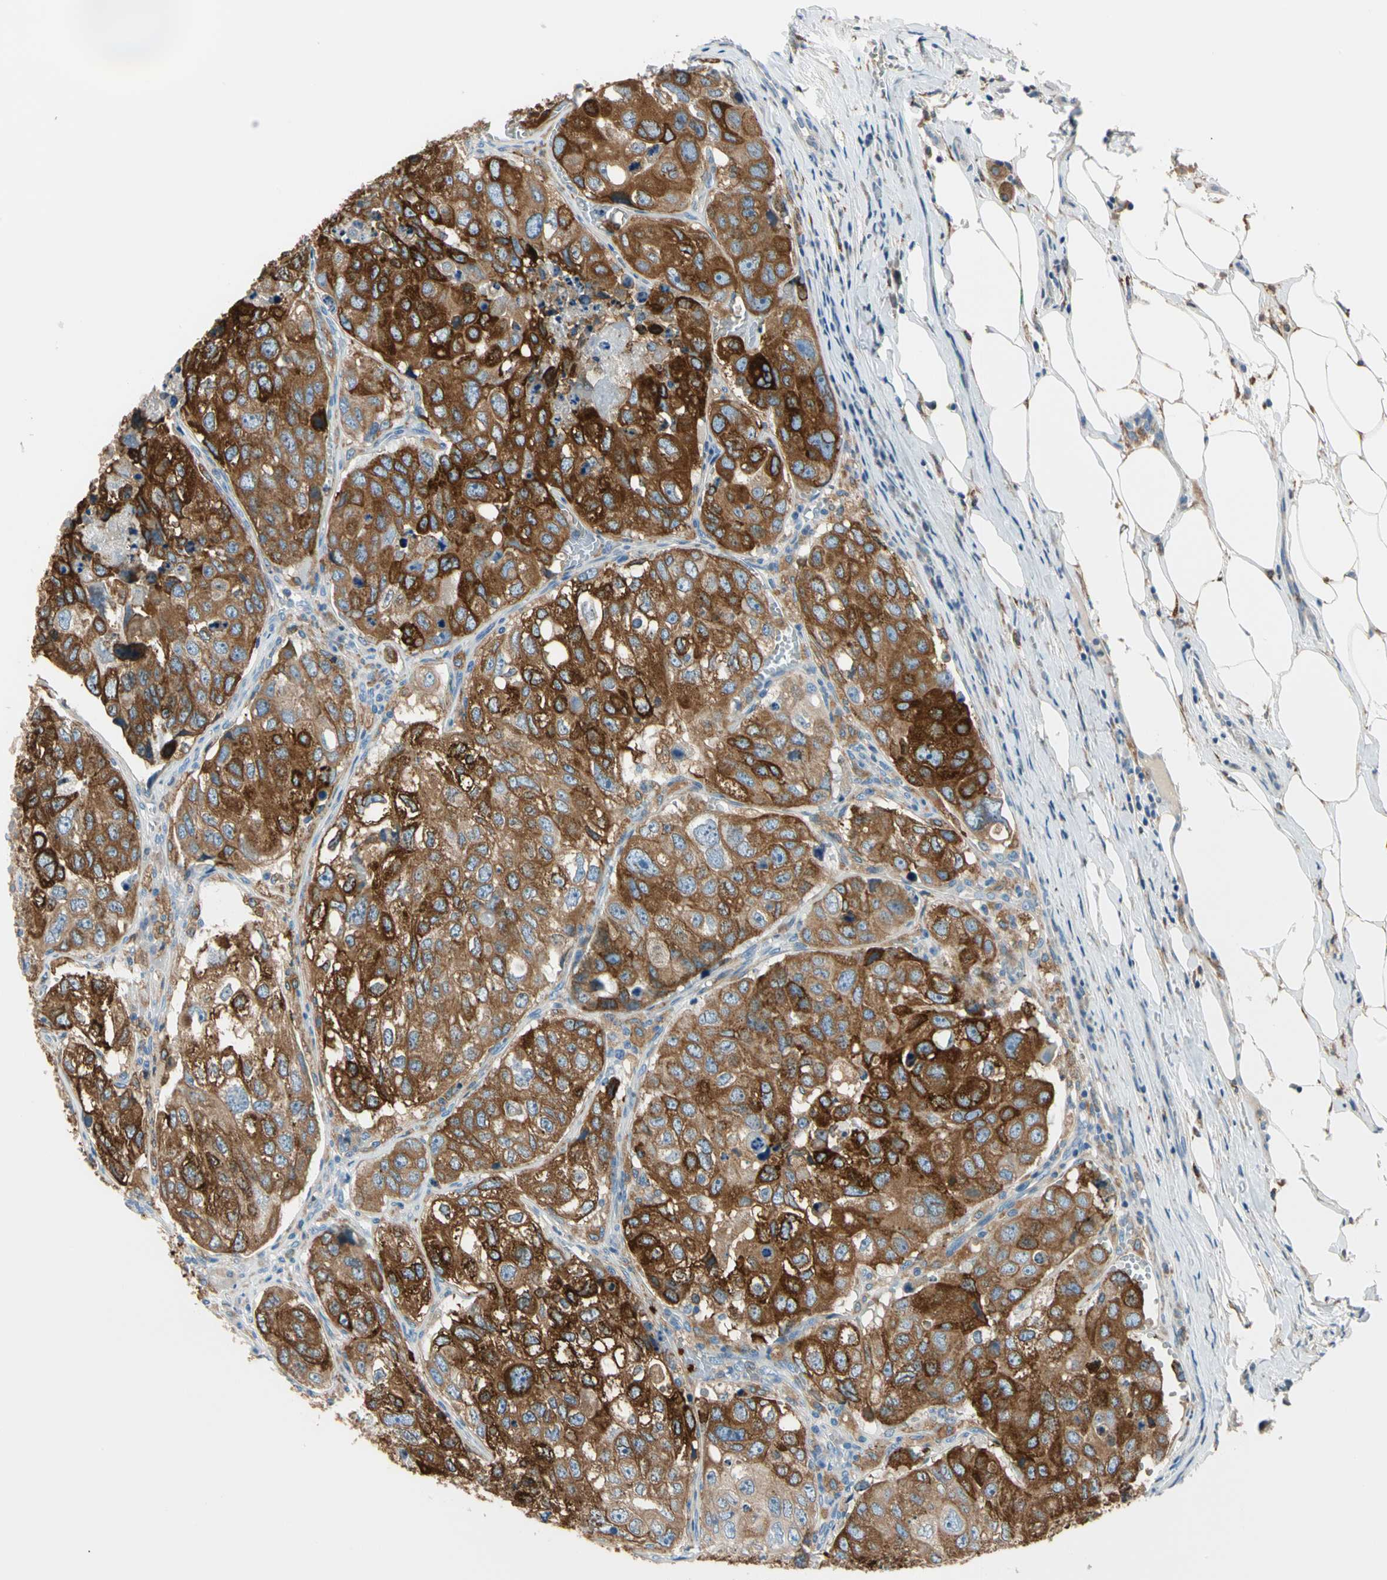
{"staining": {"intensity": "strong", "quantity": ">75%", "location": "cytoplasmic/membranous"}, "tissue": "urothelial cancer", "cell_type": "Tumor cells", "image_type": "cancer", "snomed": [{"axis": "morphology", "description": "Urothelial carcinoma, High grade"}, {"axis": "topography", "description": "Lymph node"}, {"axis": "topography", "description": "Urinary bladder"}], "caption": "An IHC photomicrograph of neoplastic tissue is shown. Protein staining in brown highlights strong cytoplasmic/membranous positivity in high-grade urothelial carcinoma within tumor cells.", "gene": "LRPAP1", "patient": {"sex": "male", "age": 51}}